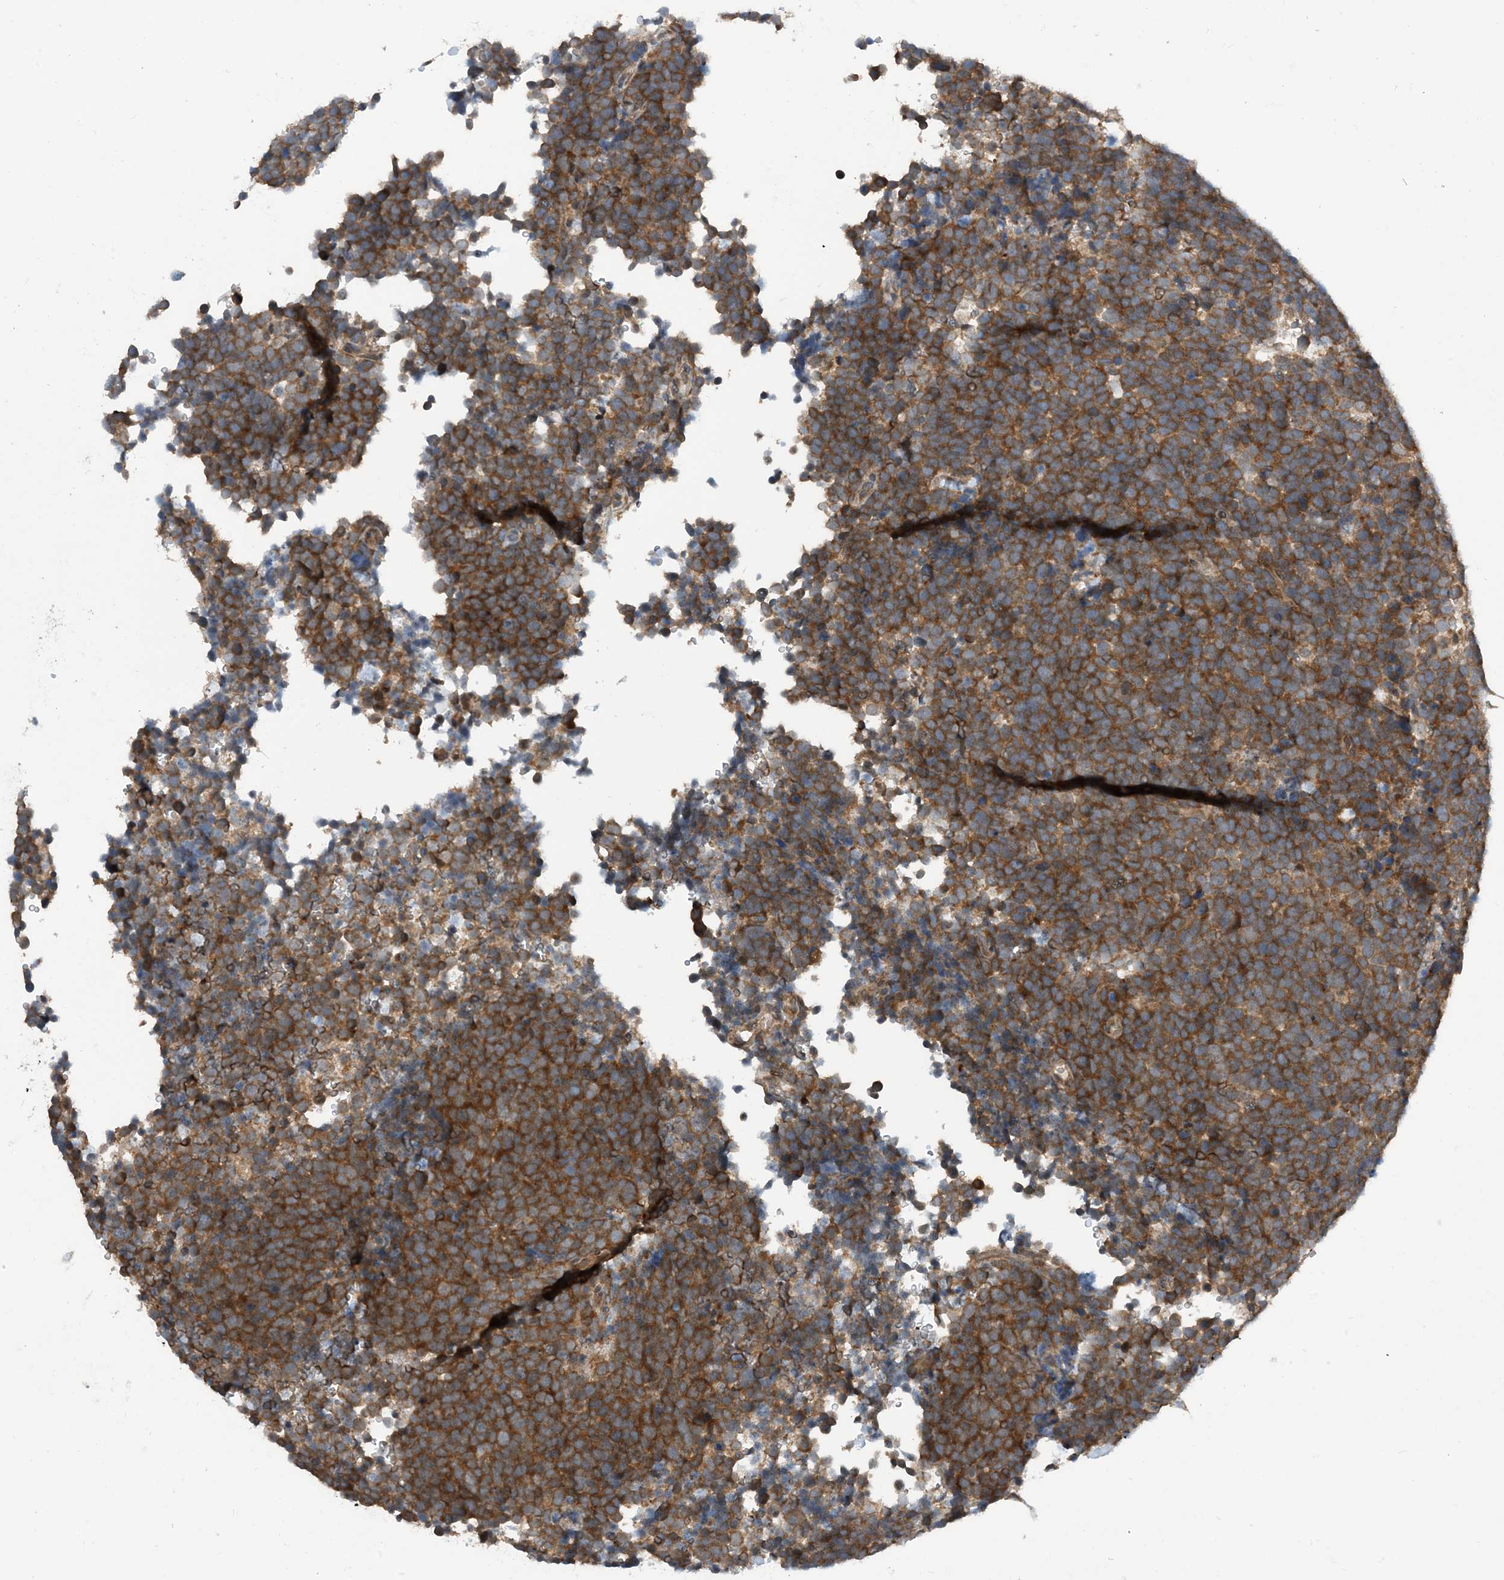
{"staining": {"intensity": "strong", "quantity": ">75%", "location": "cytoplasmic/membranous"}, "tissue": "urothelial cancer", "cell_type": "Tumor cells", "image_type": "cancer", "snomed": [{"axis": "morphology", "description": "Urothelial carcinoma, High grade"}, {"axis": "topography", "description": "Urinary bladder"}], "caption": "Human urothelial cancer stained with a brown dye reveals strong cytoplasmic/membranous positive staining in about >75% of tumor cells.", "gene": "PHOSPHO2", "patient": {"sex": "female", "age": 82}}